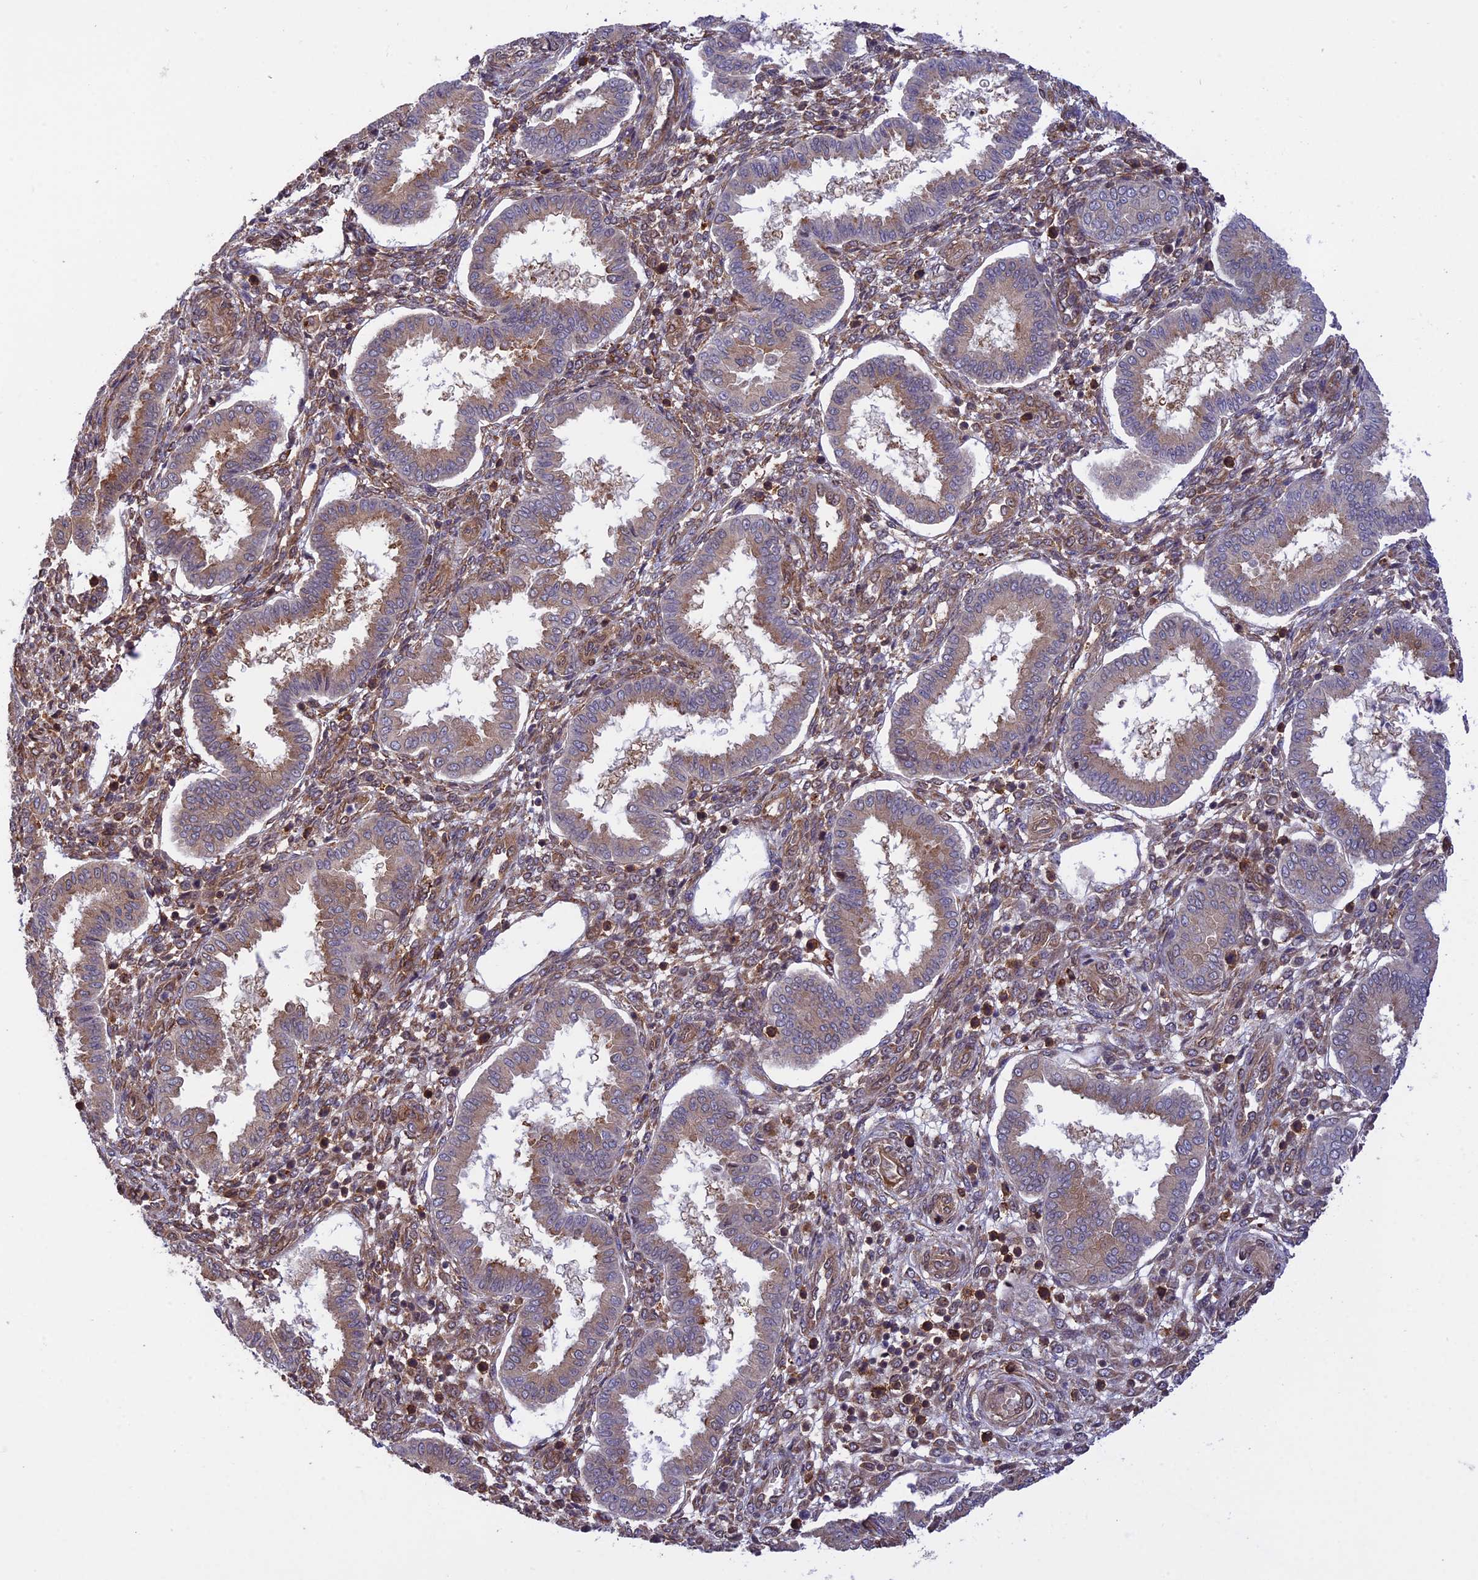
{"staining": {"intensity": "moderate", "quantity": "25%-75%", "location": "cytoplasmic/membranous,nuclear"}, "tissue": "endometrium", "cell_type": "Cells in endometrial stroma", "image_type": "normal", "snomed": [{"axis": "morphology", "description": "Normal tissue, NOS"}, {"axis": "topography", "description": "Endometrium"}], "caption": "Immunohistochemical staining of benign human endometrium shows moderate cytoplasmic/membranous,nuclear protein expression in approximately 25%-75% of cells in endometrial stroma.", "gene": "ZNF428", "patient": {"sex": "female", "age": 24}}